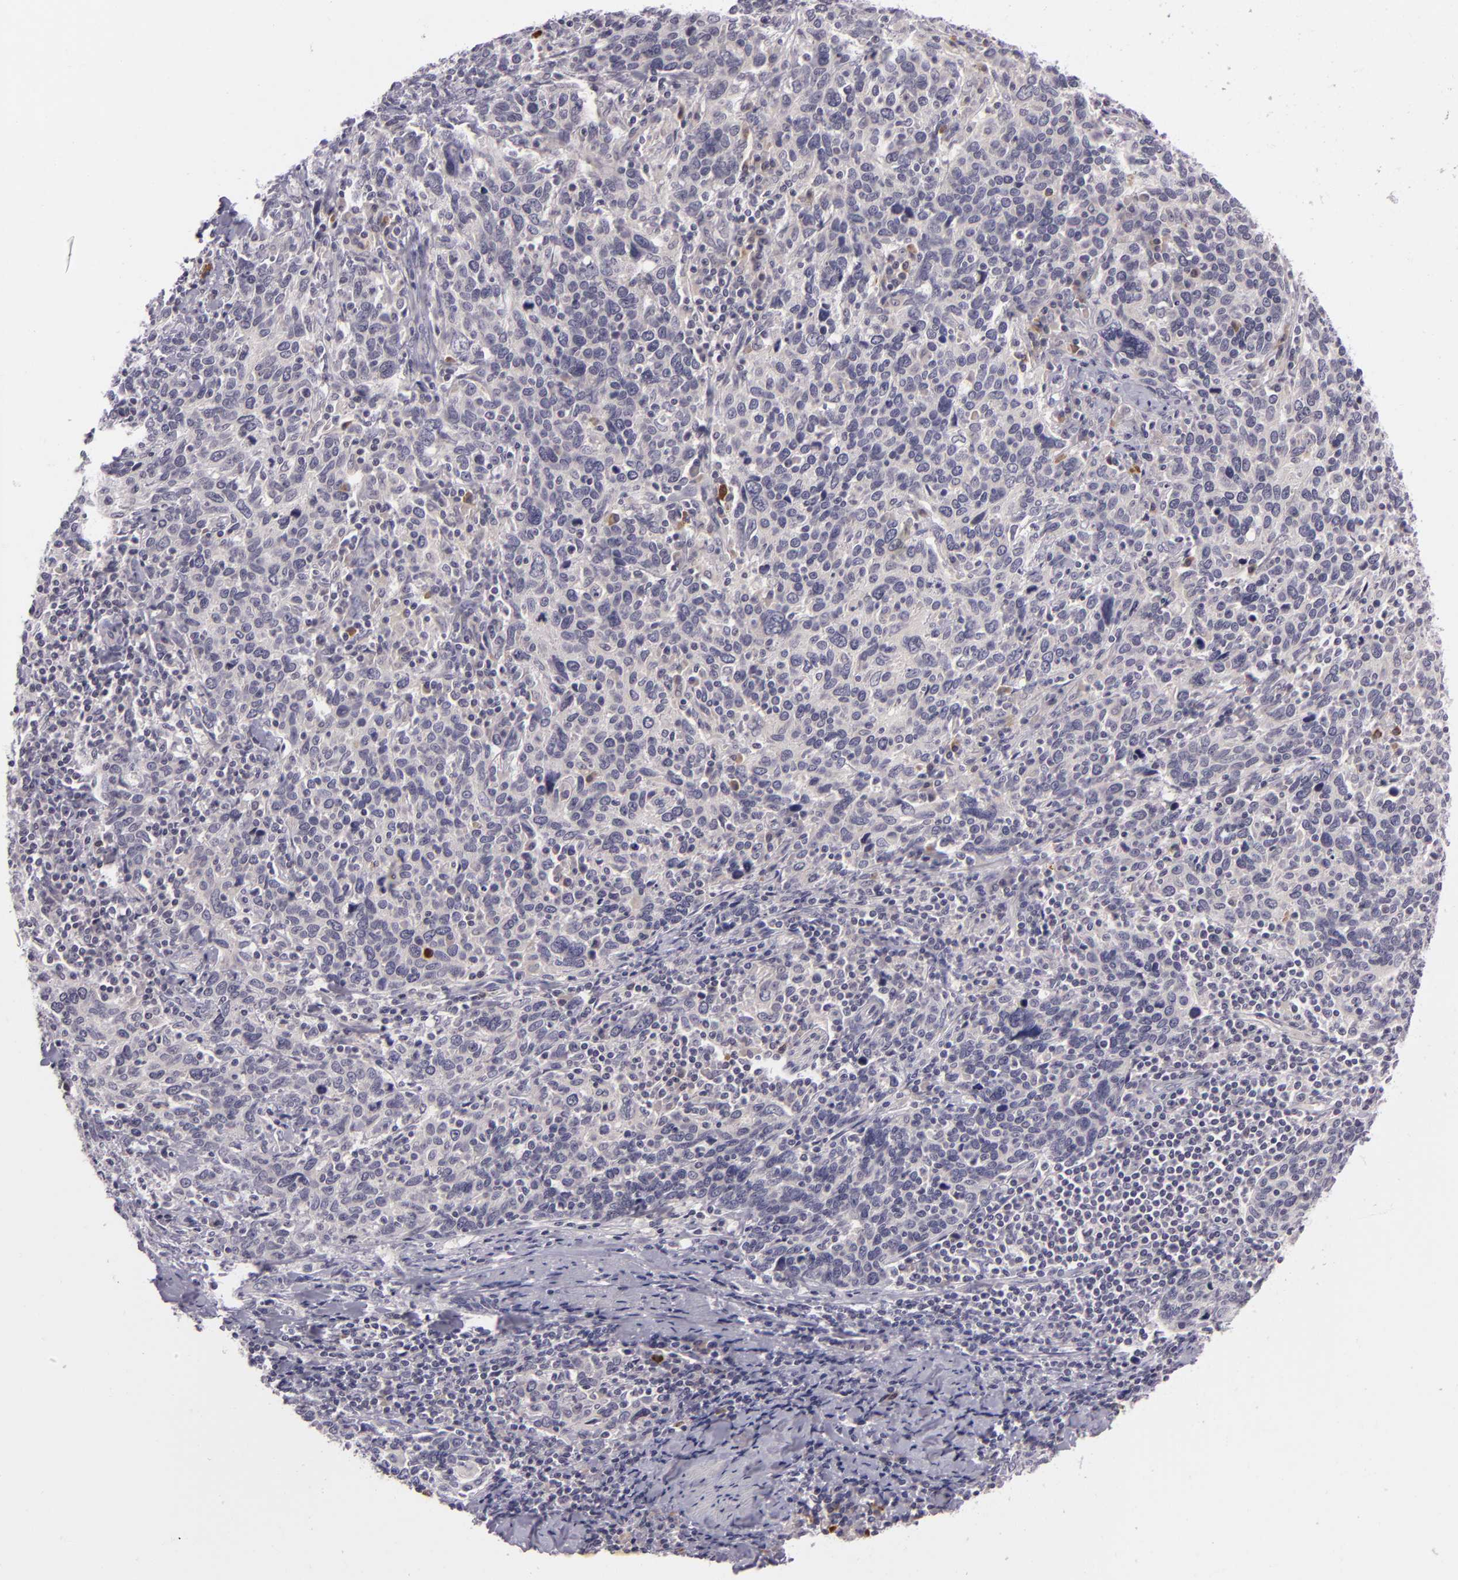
{"staining": {"intensity": "negative", "quantity": "none", "location": "none"}, "tissue": "cervical cancer", "cell_type": "Tumor cells", "image_type": "cancer", "snomed": [{"axis": "morphology", "description": "Squamous cell carcinoma, NOS"}, {"axis": "topography", "description": "Cervix"}], "caption": "Immunohistochemistry (IHC) histopathology image of cervical squamous cell carcinoma stained for a protein (brown), which exhibits no expression in tumor cells. Nuclei are stained in blue.", "gene": "DAG1", "patient": {"sex": "female", "age": 41}}